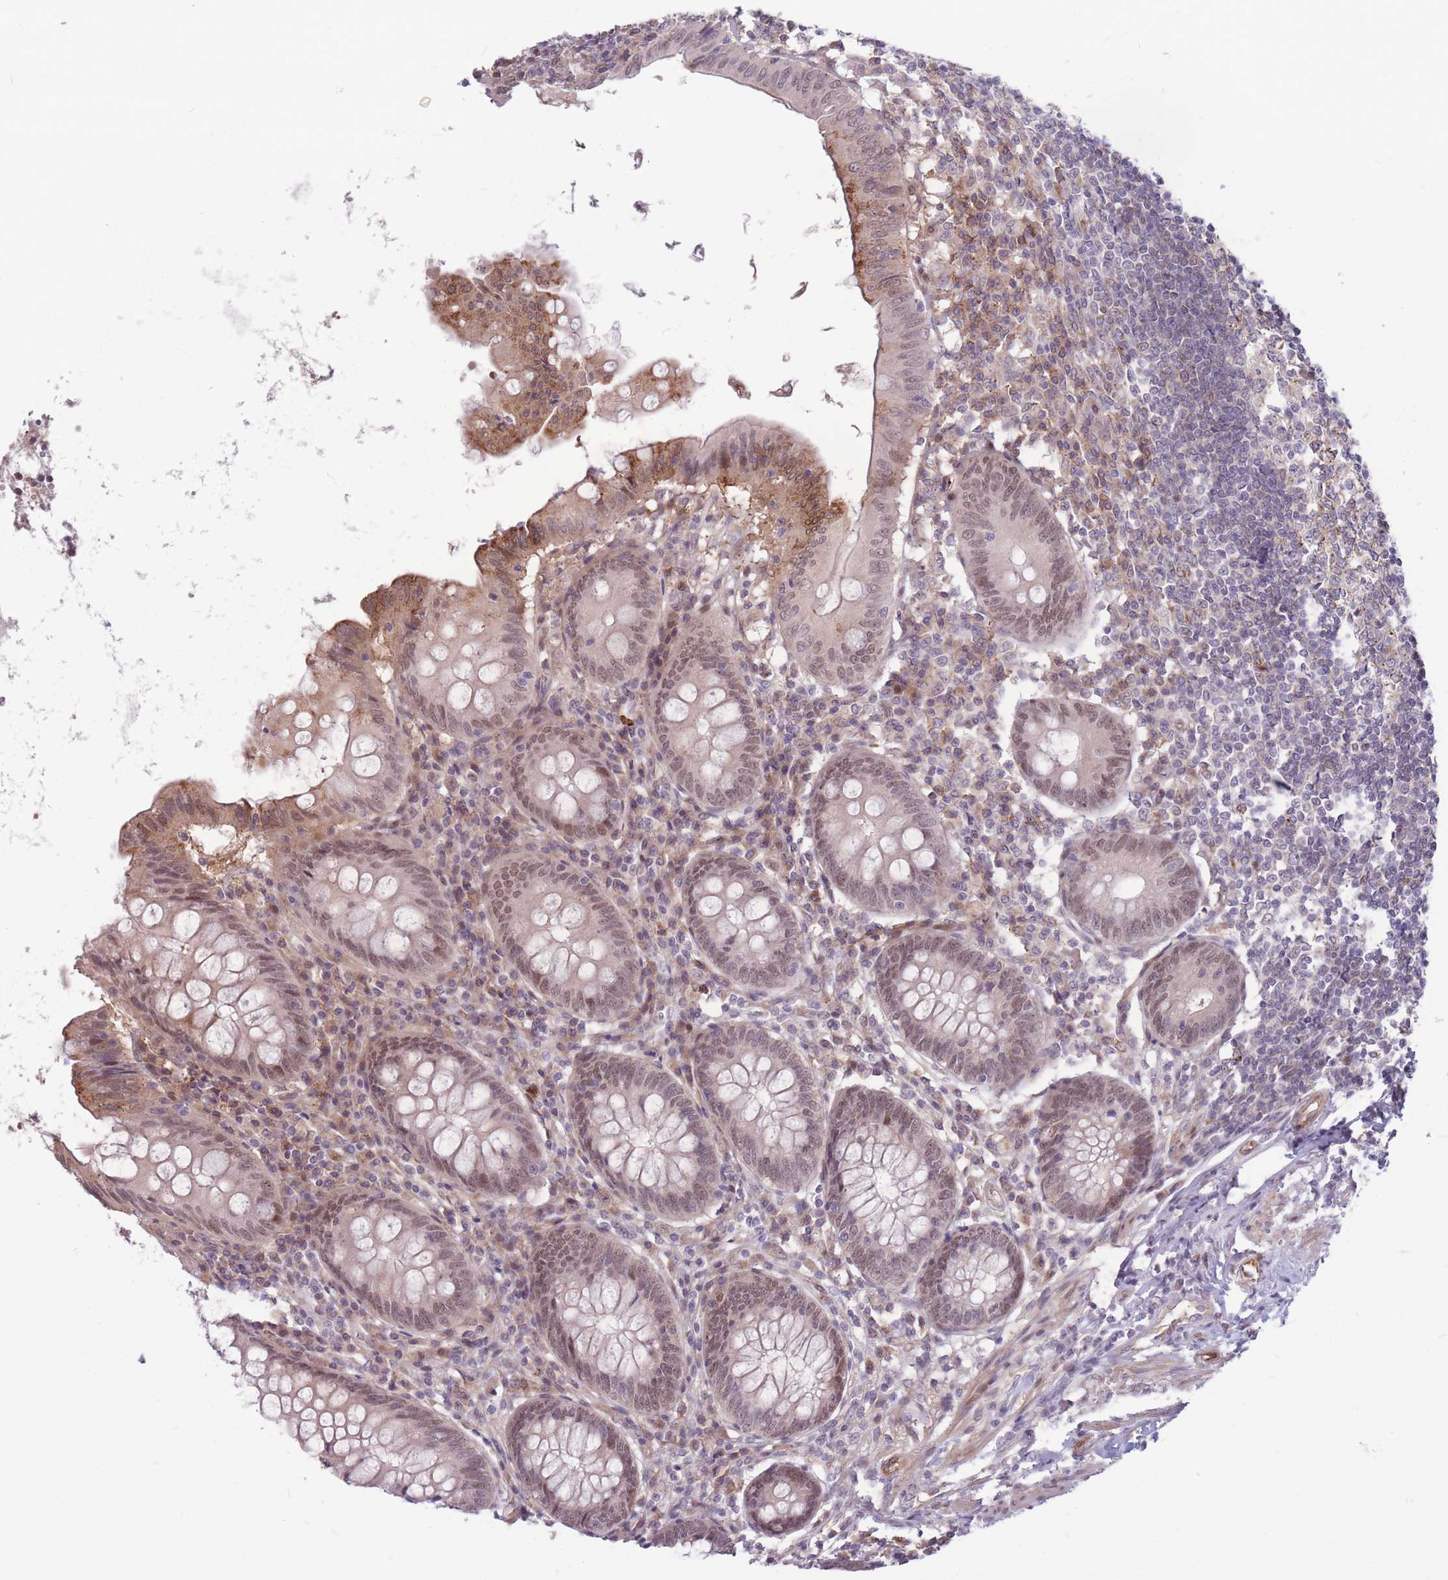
{"staining": {"intensity": "moderate", "quantity": ">75%", "location": "cytoplasmic/membranous,nuclear"}, "tissue": "appendix", "cell_type": "Glandular cells", "image_type": "normal", "snomed": [{"axis": "morphology", "description": "Normal tissue, NOS"}, {"axis": "topography", "description": "Appendix"}], "caption": "Moderate cytoplasmic/membranous,nuclear protein staining is appreciated in approximately >75% of glandular cells in appendix. (DAB = brown stain, brightfield microscopy at high magnification).", "gene": "TCF20", "patient": {"sex": "female", "age": 54}}